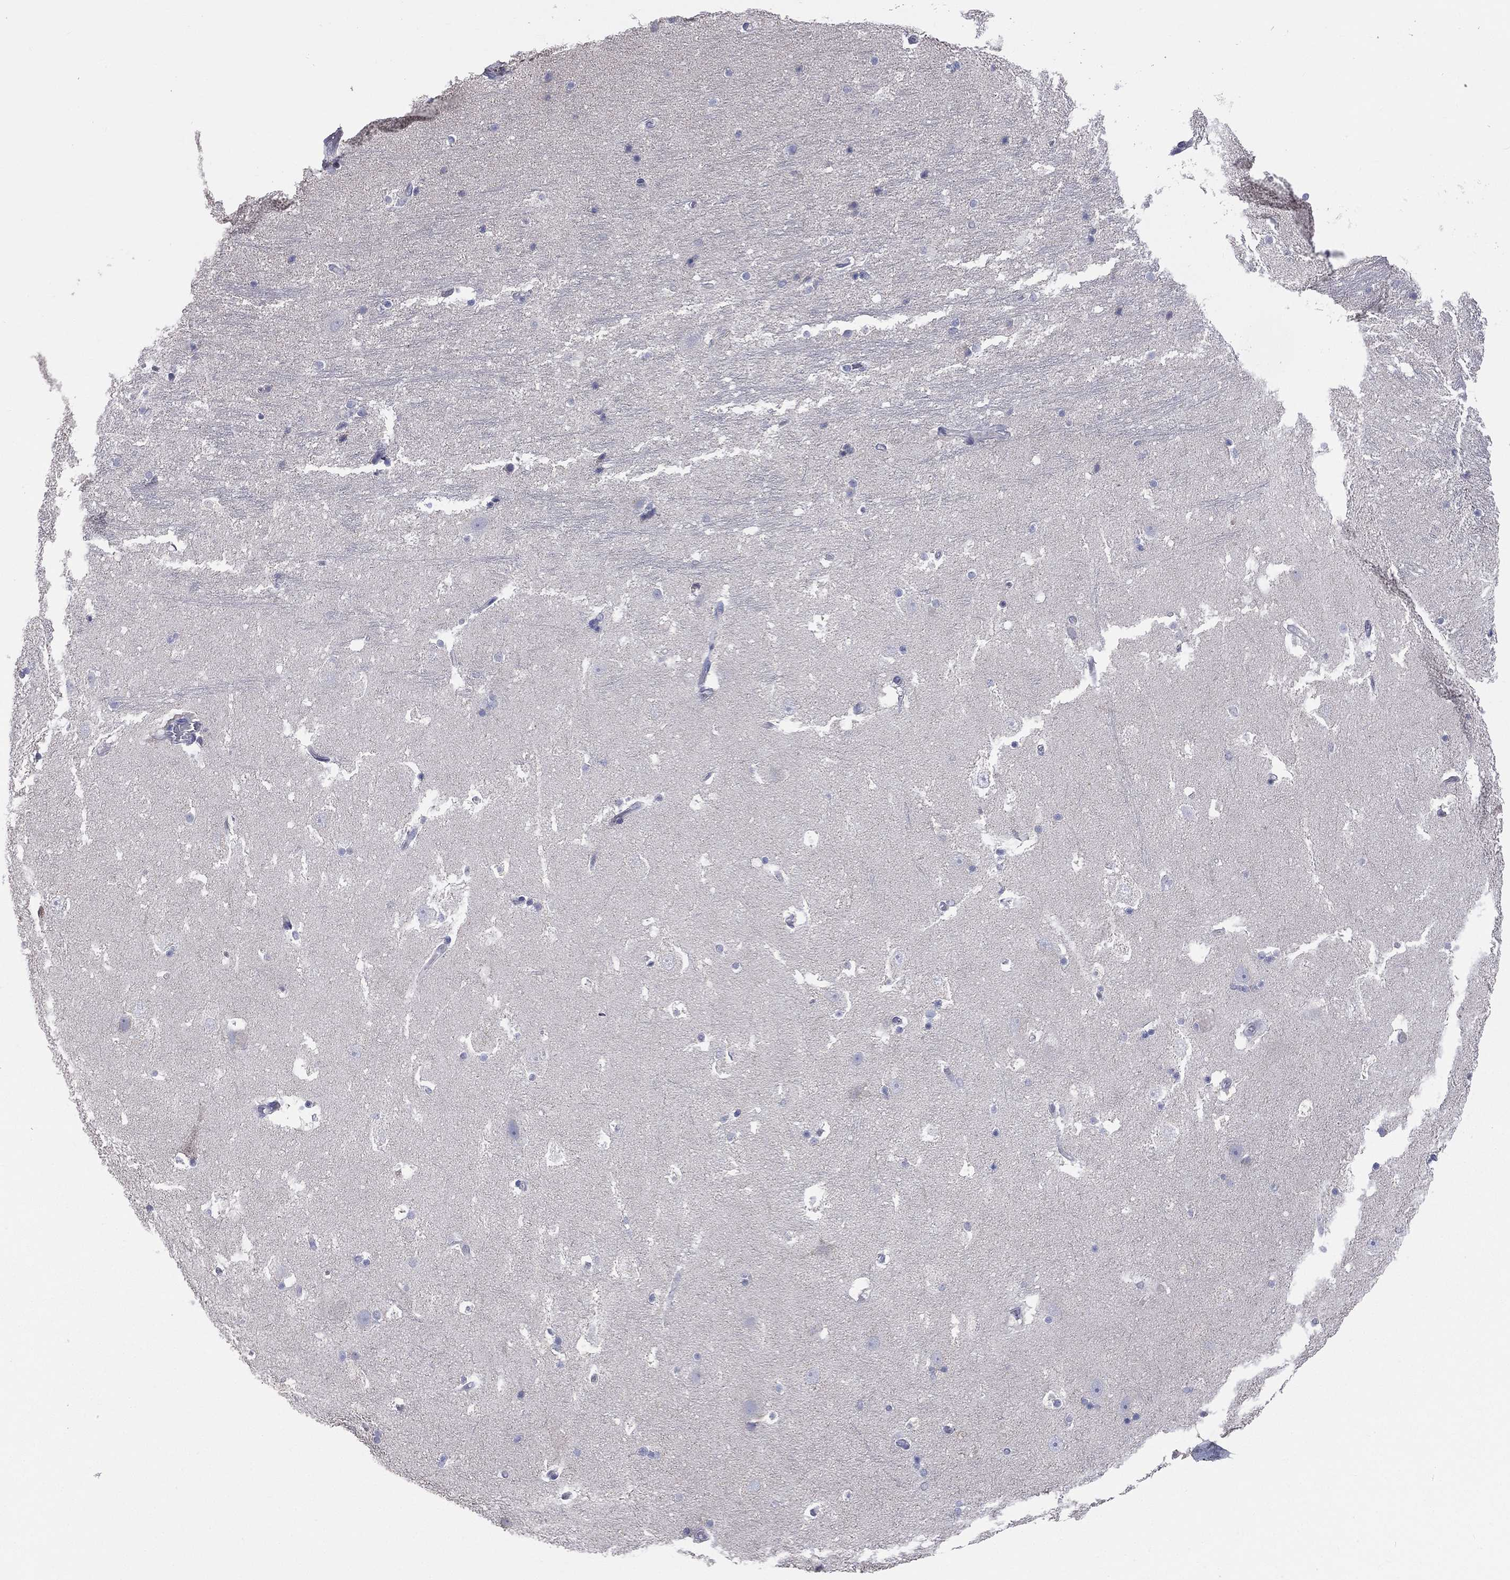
{"staining": {"intensity": "negative", "quantity": "none", "location": "none"}, "tissue": "hippocampus", "cell_type": "Glial cells", "image_type": "normal", "snomed": [{"axis": "morphology", "description": "Normal tissue, NOS"}, {"axis": "topography", "description": "Hippocampus"}], "caption": "This is a micrograph of immunohistochemistry (IHC) staining of normal hippocampus, which shows no positivity in glial cells. The staining was performed using DAB to visualize the protein expression in brown, while the nuclei were stained in blue with hematoxylin (Magnification: 20x).", "gene": "STK31", "patient": {"sex": "male", "age": 51}}